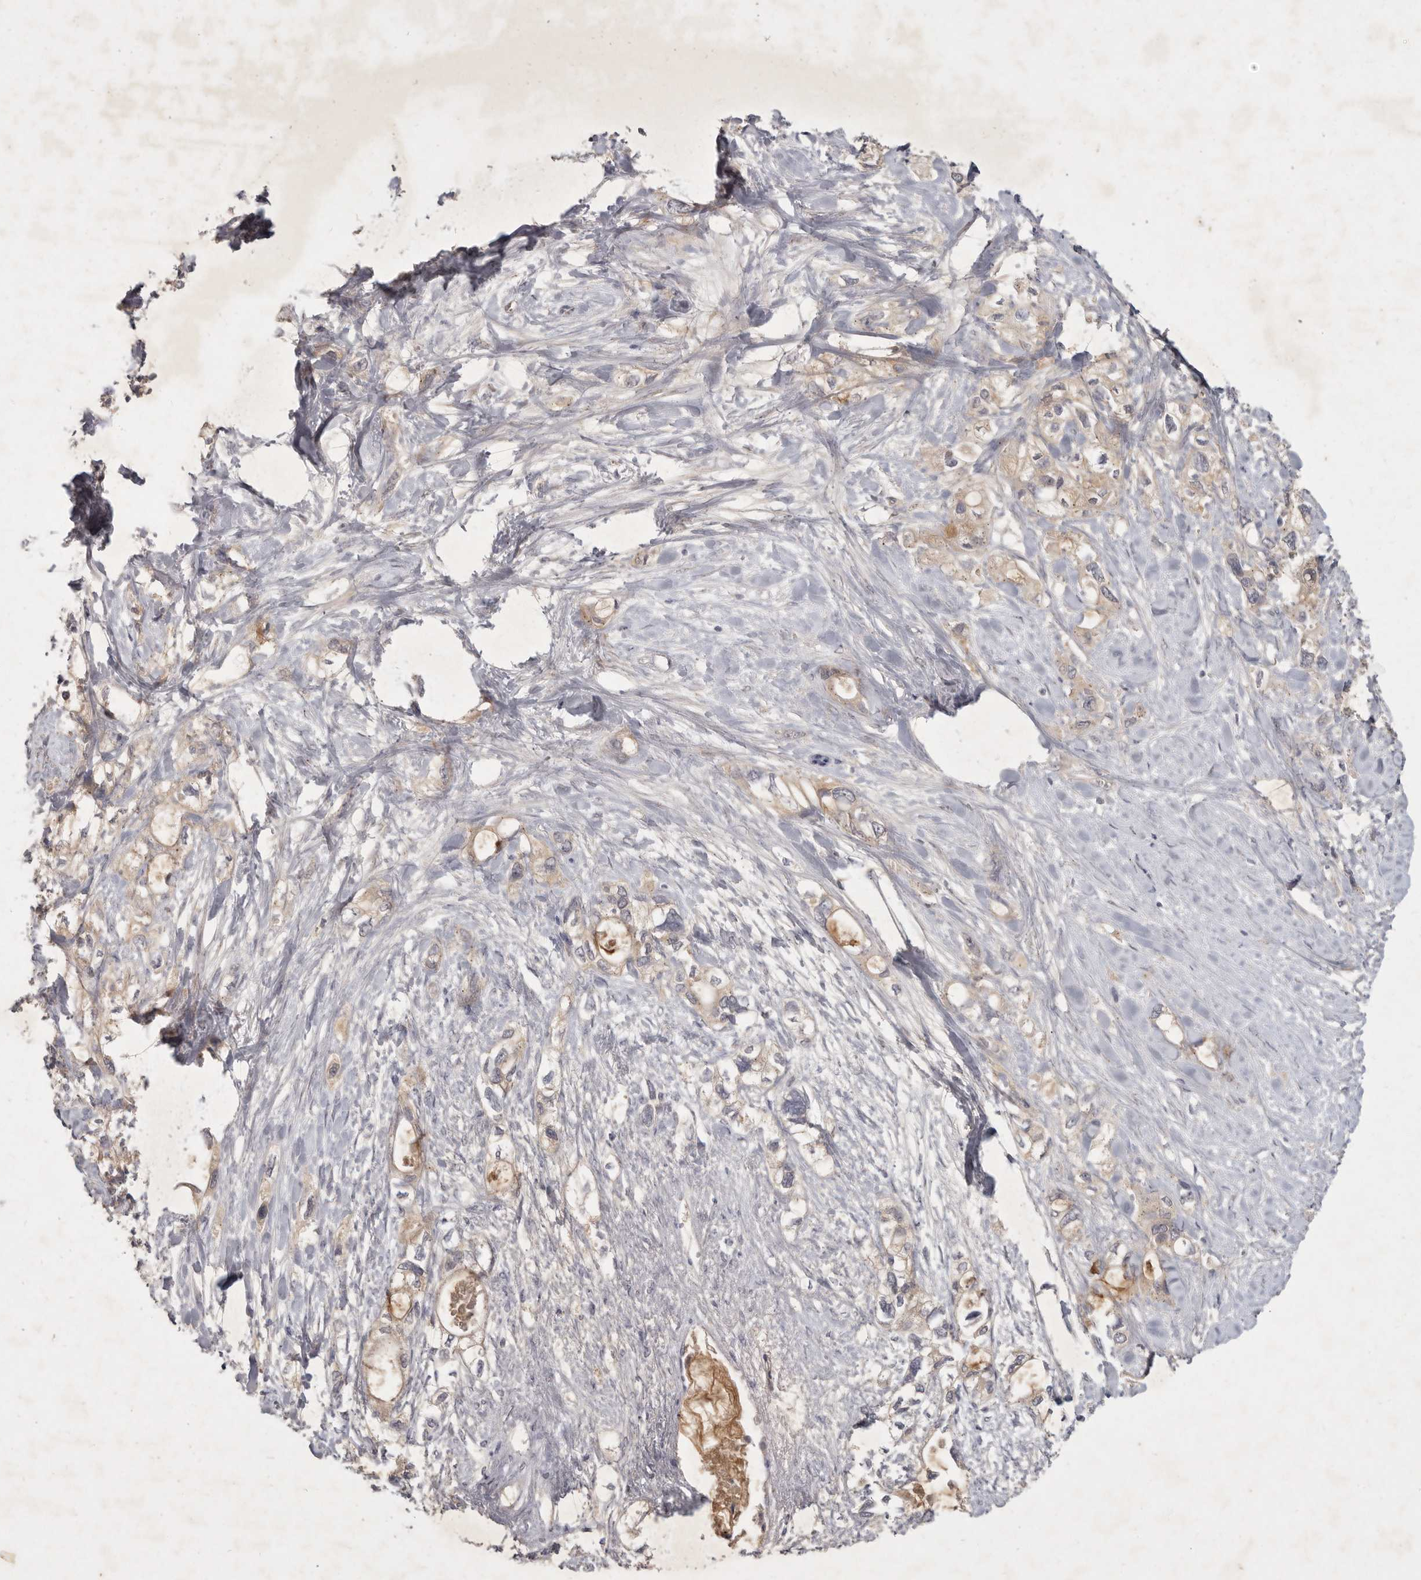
{"staining": {"intensity": "weak", "quantity": "25%-75%", "location": "cytoplasmic/membranous"}, "tissue": "pancreatic cancer", "cell_type": "Tumor cells", "image_type": "cancer", "snomed": [{"axis": "morphology", "description": "Adenocarcinoma, NOS"}, {"axis": "topography", "description": "Pancreas"}], "caption": "The image reveals staining of pancreatic cancer, revealing weak cytoplasmic/membranous protein staining (brown color) within tumor cells.", "gene": "SLC22A1", "patient": {"sex": "female", "age": 56}}